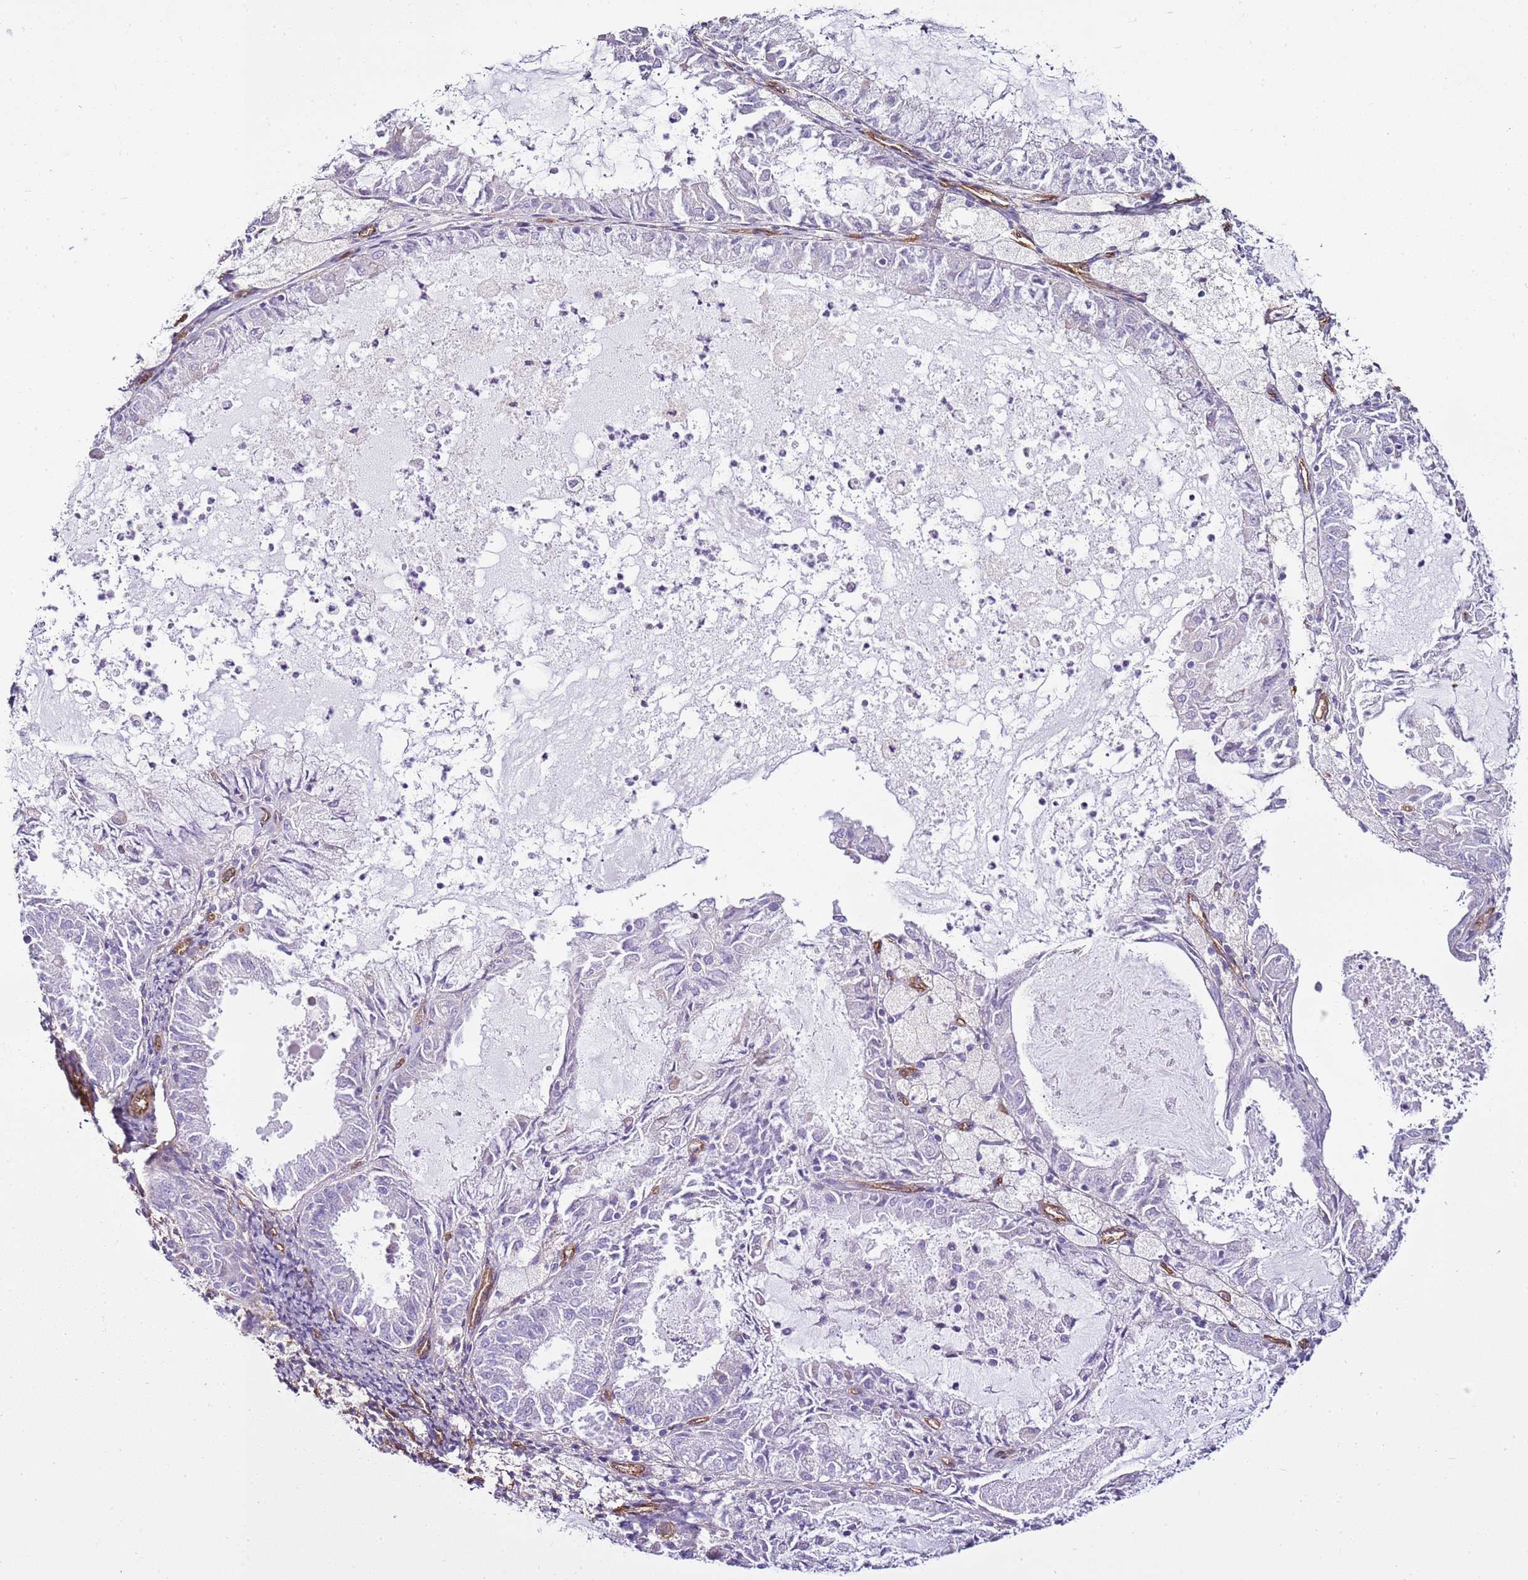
{"staining": {"intensity": "negative", "quantity": "none", "location": "none"}, "tissue": "endometrial cancer", "cell_type": "Tumor cells", "image_type": "cancer", "snomed": [{"axis": "morphology", "description": "Adenocarcinoma, NOS"}, {"axis": "topography", "description": "Endometrium"}], "caption": "Immunohistochemical staining of endometrial cancer (adenocarcinoma) demonstrates no significant expression in tumor cells.", "gene": "CTDSPL", "patient": {"sex": "female", "age": 57}}